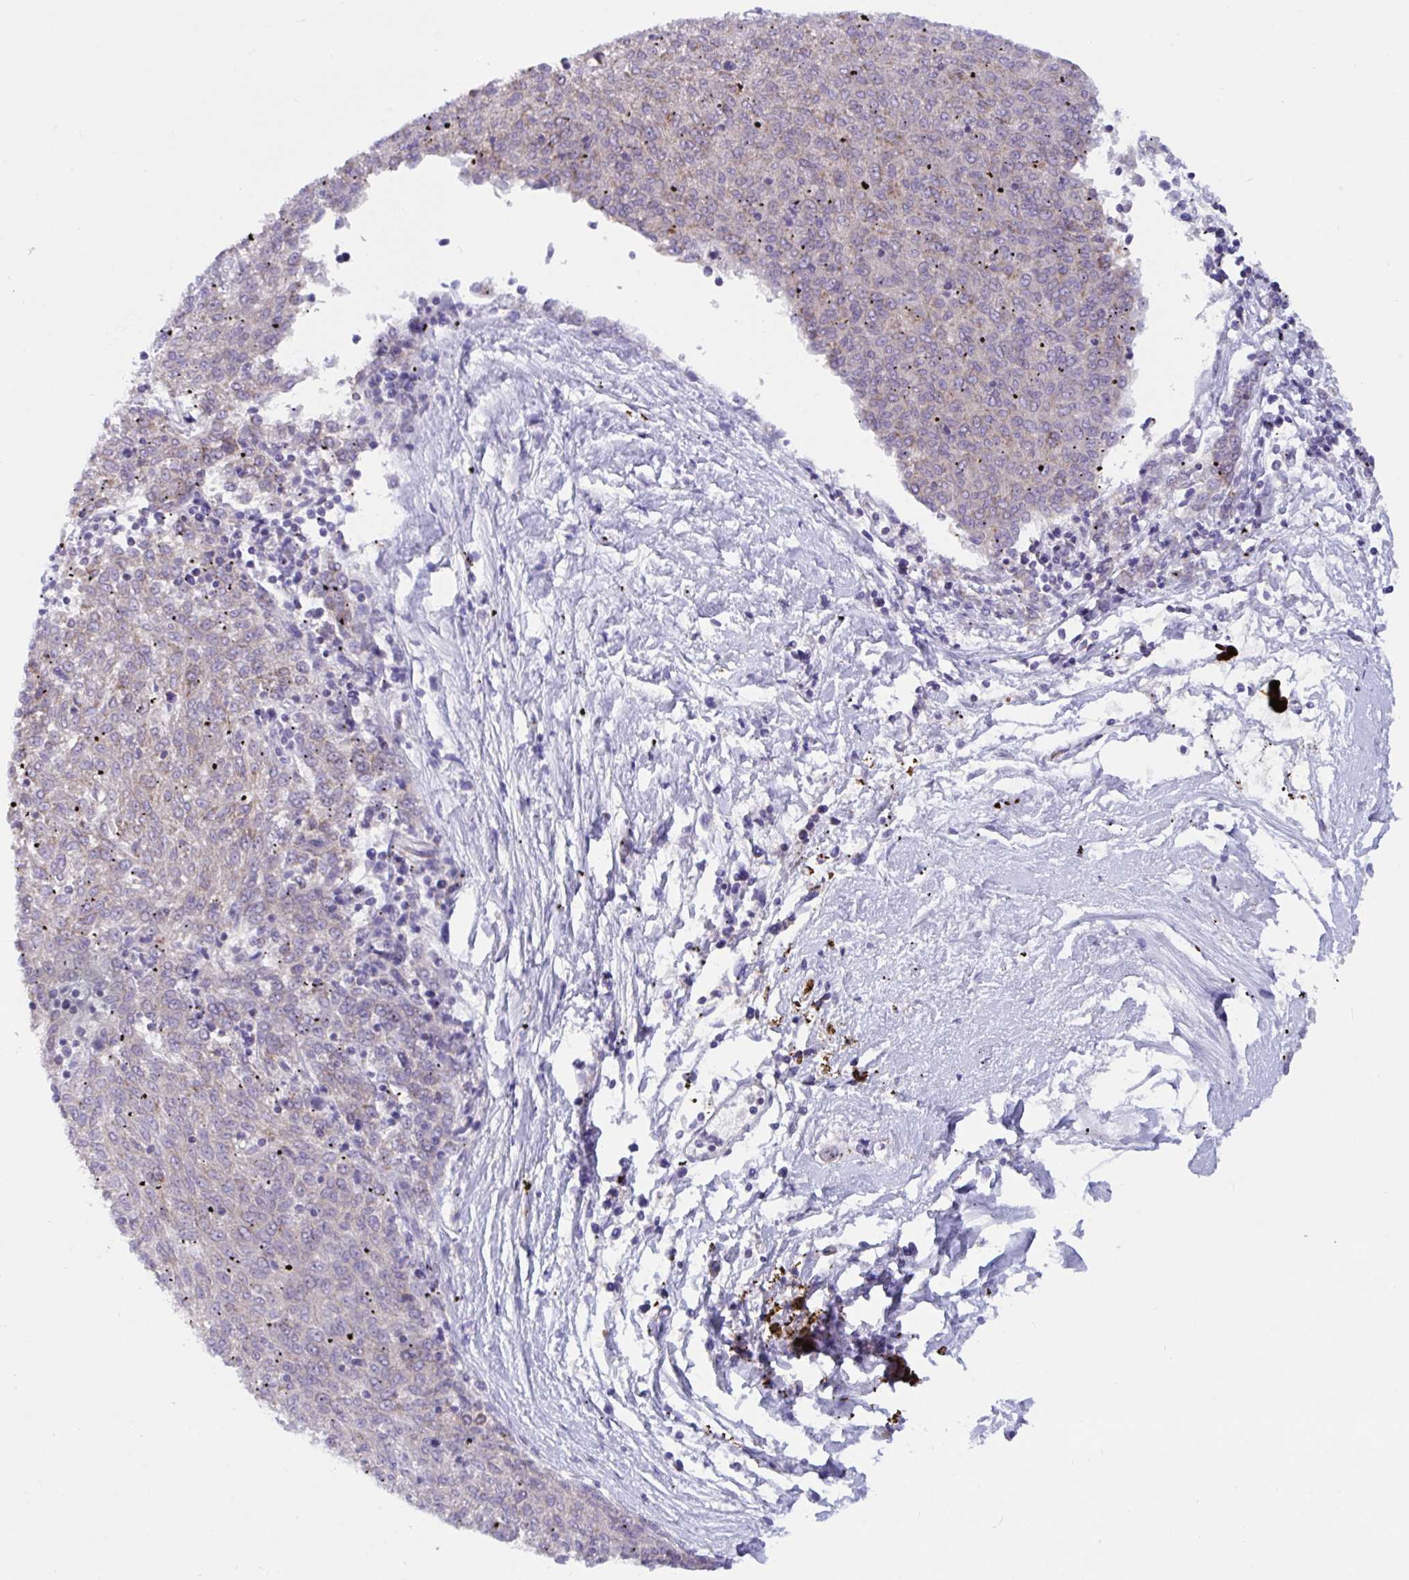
{"staining": {"intensity": "weak", "quantity": "25%-75%", "location": "cytoplasmic/membranous"}, "tissue": "melanoma", "cell_type": "Tumor cells", "image_type": "cancer", "snomed": [{"axis": "morphology", "description": "Malignant melanoma, NOS"}, {"axis": "topography", "description": "Skin"}], "caption": "About 25%-75% of tumor cells in human malignant melanoma exhibit weak cytoplasmic/membranous protein positivity as visualized by brown immunohistochemical staining.", "gene": "DTX3", "patient": {"sex": "female", "age": 72}}